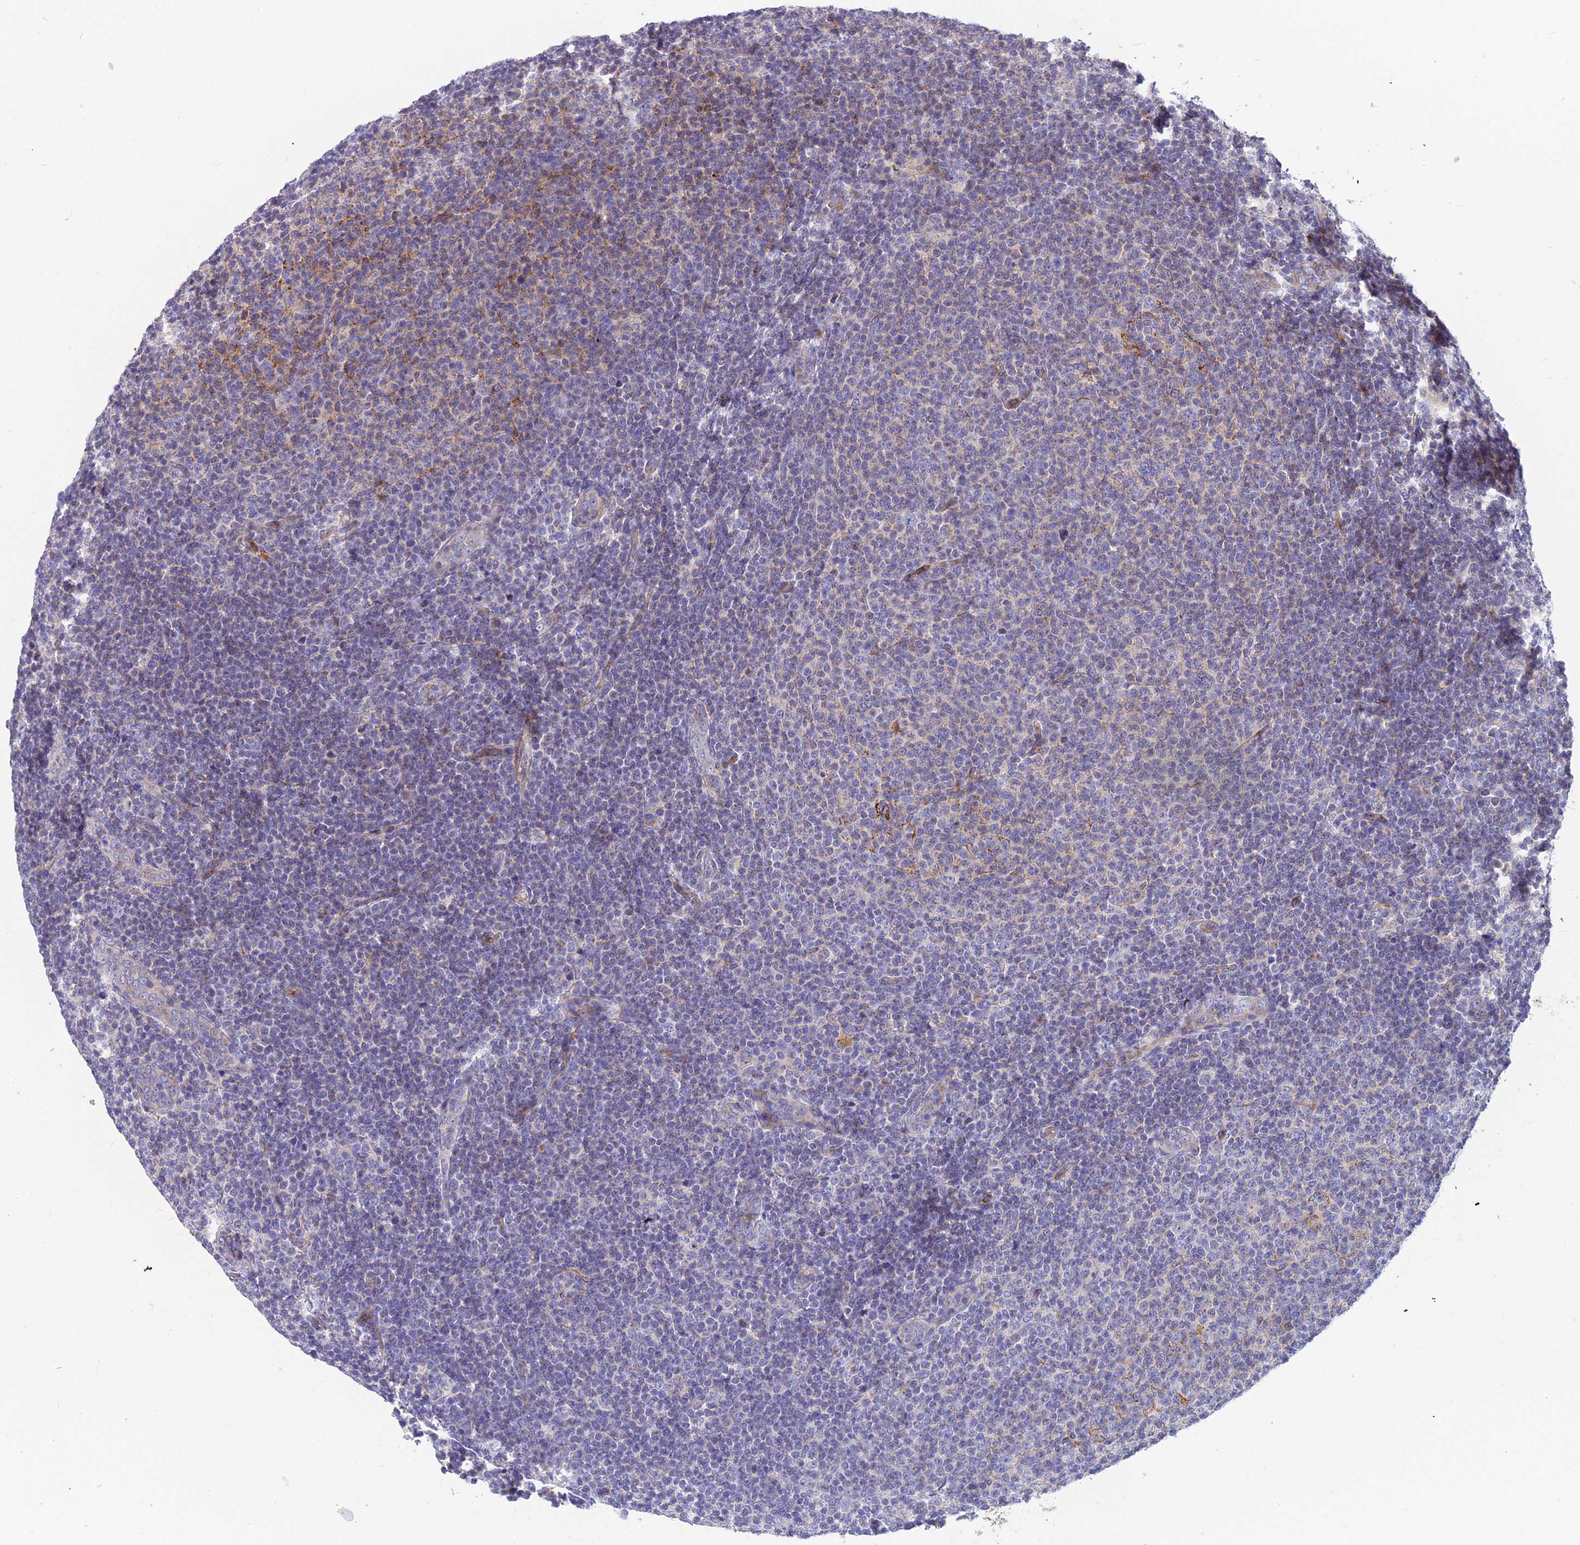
{"staining": {"intensity": "moderate", "quantity": "<25%", "location": "cytoplasmic/membranous"}, "tissue": "lymphoma", "cell_type": "Tumor cells", "image_type": "cancer", "snomed": [{"axis": "morphology", "description": "Malignant lymphoma, non-Hodgkin's type, Low grade"}, {"axis": "topography", "description": "Lymph node"}], "caption": "A photomicrograph of human low-grade malignant lymphoma, non-Hodgkin's type stained for a protein exhibits moderate cytoplasmic/membranous brown staining in tumor cells. (Stains: DAB (3,3'-diaminobenzidine) in brown, nuclei in blue, Microscopy: brightfield microscopy at high magnification).", "gene": "ASPHD1", "patient": {"sex": "male", "age": 66}}